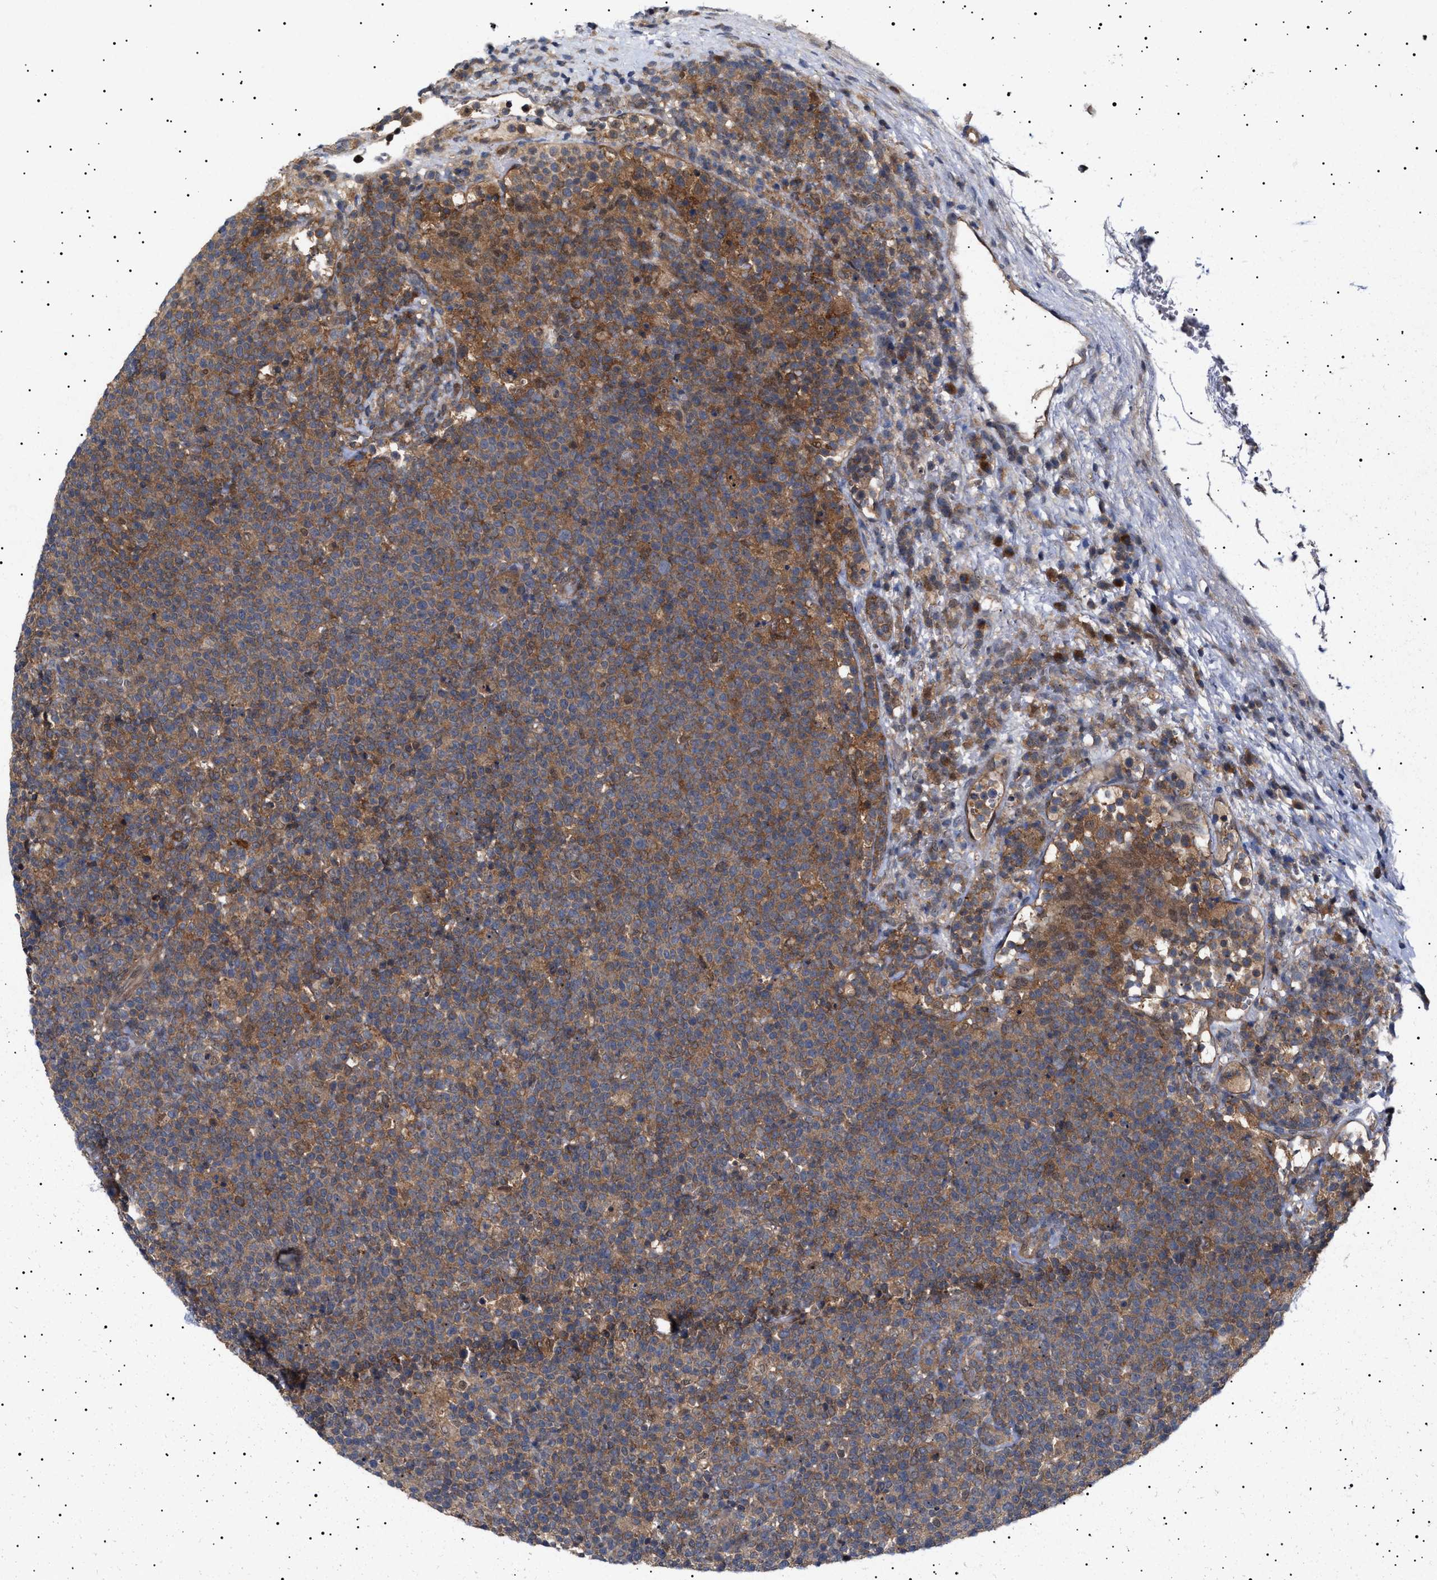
{"staining": {"intensity": "moderate", "quantity": ">75%", "location": "cytoplasmic/membranous"}, "tissue": "lymphoma", "cell_type": "Tumor cells", "image_type": "cancer", "snomed": [{"axis": "morphology", "description": "Malignant lymphoma, non-Hodgkin's type, High grade"}, {"axis": "topography", "description": "Lymph node"}], "caption": "Protein staining of lymphoma tissue shows moderate cytoplasmic/membranous positivity in about >75% of tumor cells.", "gene": "NPLOC4", "patient": {"sex": "male", "age": 61}}